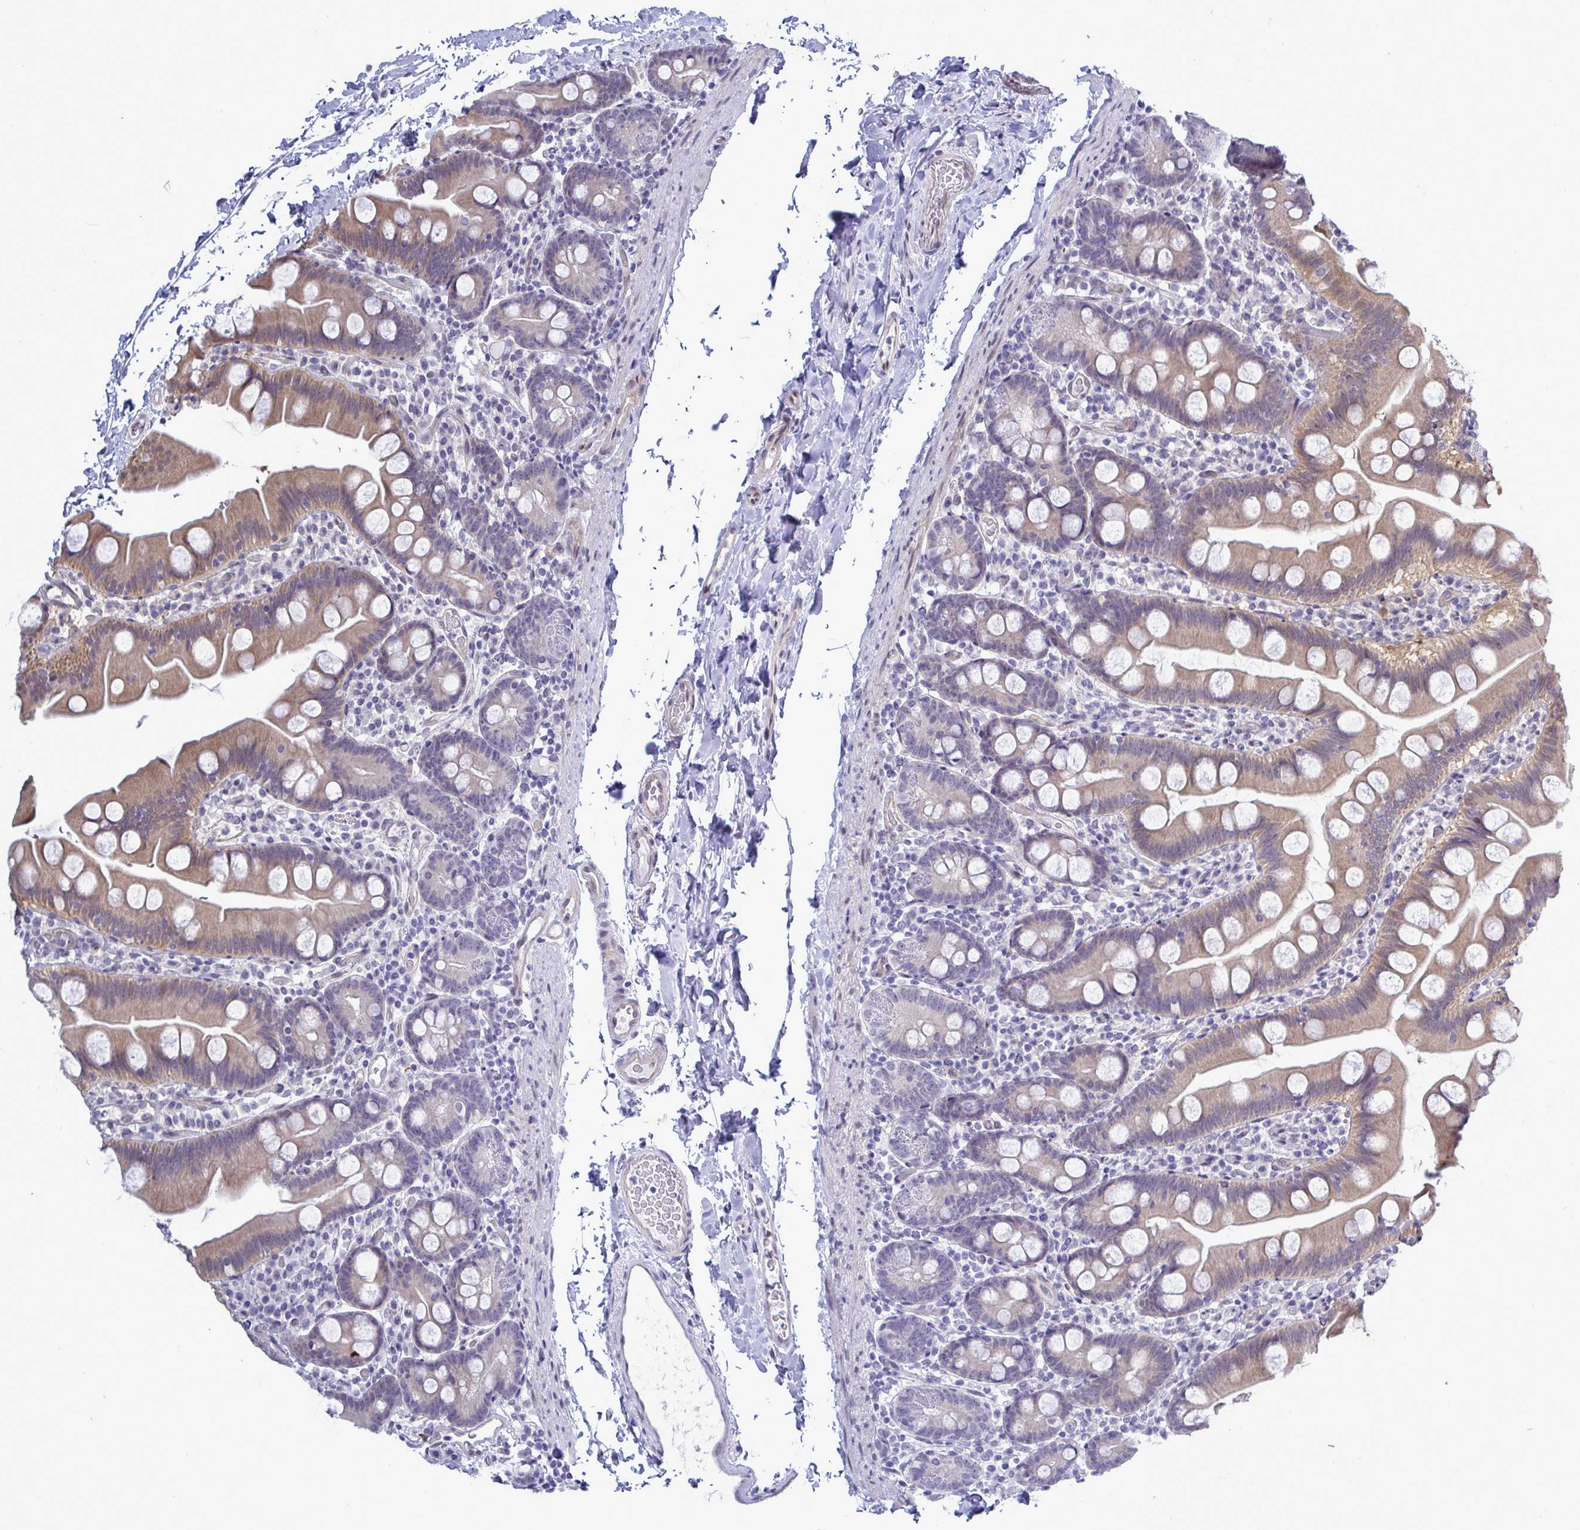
{"staining": {"intensity": "weak", "quantity": "25%-75%", "location": "cytoplasmic/membranous"}, "tissue": "small intestine", "cell_type": "Glandular cells", "image_type": "normal", "snomed": [{"axis": "morphology", "description": "Normal tissue, NOS"}, {"axis": "topography", "description": "Small intestine"}], "caption": "This micrograph demonstrates normal small intestine stained with immunohistochemistry (IHC) to label a protein in brown. The cytoplasmic/membranous of glandular cells show weak positivity for the protein. Nuclei are counter-stained blue.", "gene": "MFSD4A", "patient": {"sex": "female", "age": 68}}